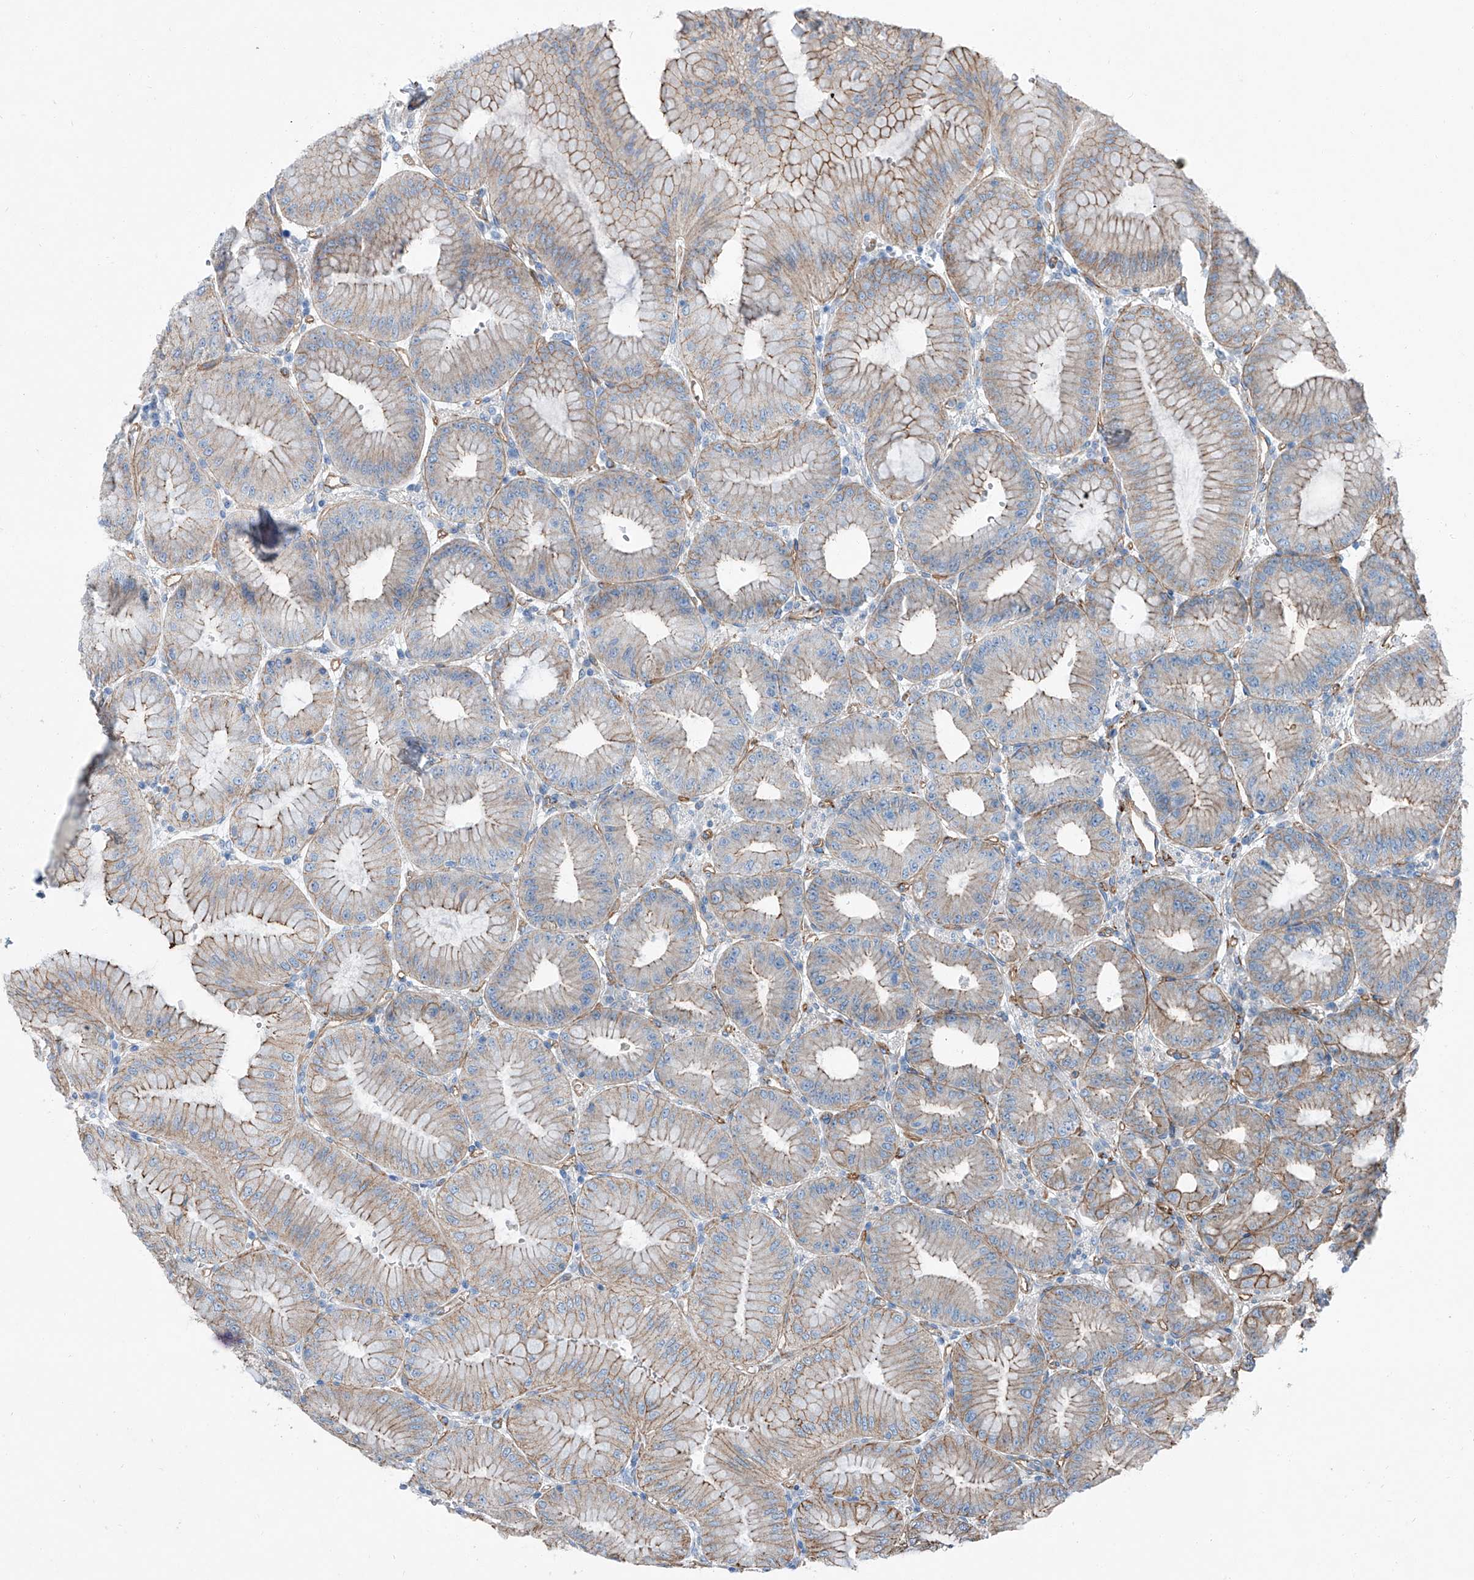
{"staining": {"intensity": "moderate", "quantity": "25%-75%", "location": "cytoplasmic/membranous"}, "tissue": "stomach", "cell_type": "Glandular cells", "image_type": "normal", "snomed": [{"axis": "morphology", "description": "Normal tissue, NOS"}, {"axis": "topography", "description": "Stomach, lower"}], "caption": "Protein positivity by immunohistochemistry (IHC) exhibits moderate cytoplasmic/membranous staining in about 25%-75% of glandular cells in normal stomach.", "gene": "THEMIS2", "patient": {"sex": "male", "age": 71}}